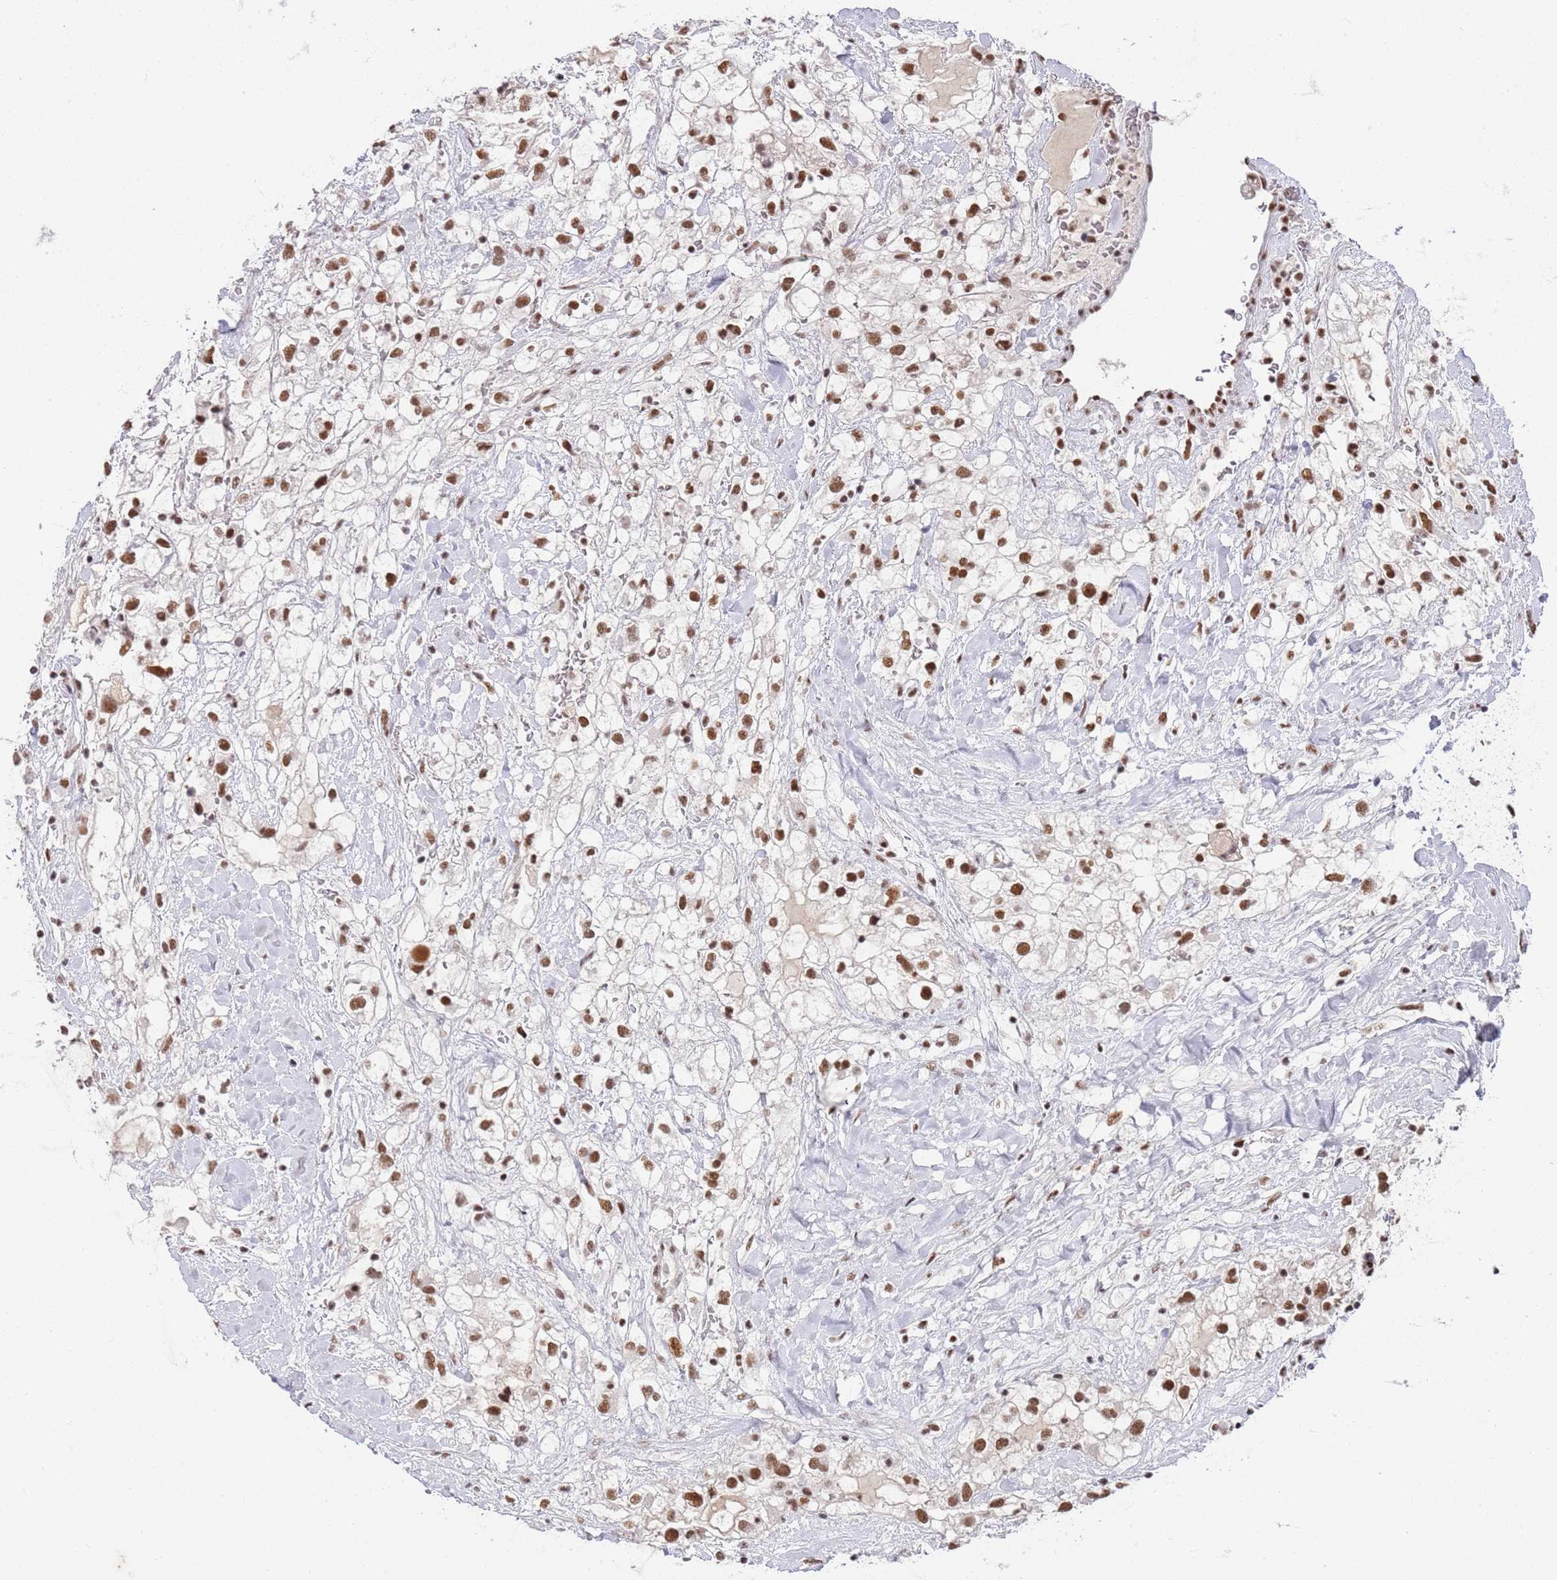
{"staining": {"intensity": "moderate", "quantity": ">75%", "location": "nuclear"}, "tissue": "renal cancer", "cell_type": "Tumor cells", "image_type": "cancer", "snomed": [{"axis": "morphology", "description": "Adenocarcinoma, NOS"}, {"axis": "topography", "description": "Kidney"}], "caption": "Immunohistochemical staining of renal adenocarcinoma exhibits medium levels of moderate nuclear positivity in about >75% of tumor cells.", "gene": "AKAP8L", "patient": {"sex": "male", "age": 59}}